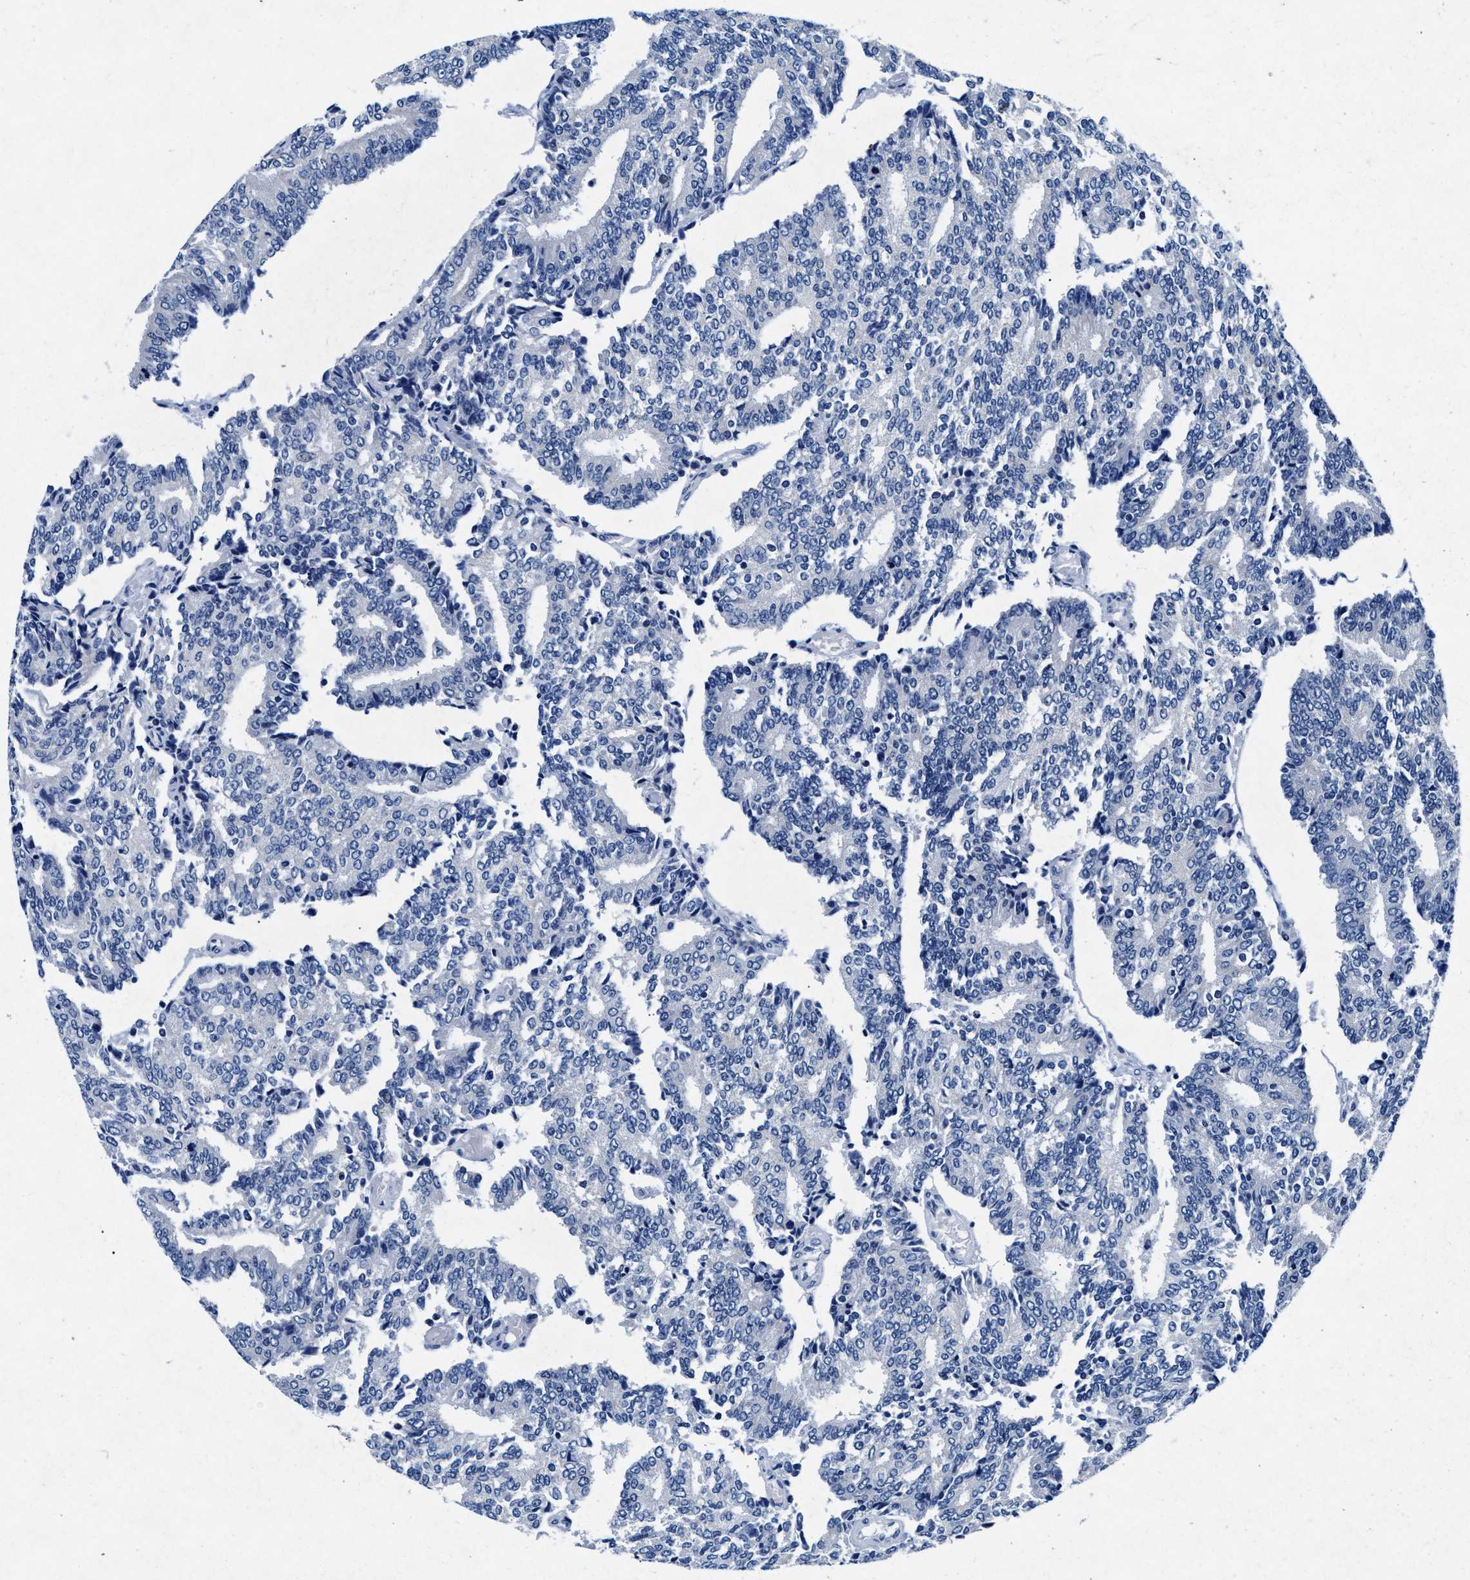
{"staining": {"intensity": "negative", "quantity": "none", "location": "none"}, "tissue": "prostate cancer", "cell_type": "Tumor cells", "image_type": "cancer", "snomed": [{"axis": "morphology", "description": "Adenocarcinoma, High grade"}, {"axis": "topography", "description": "Prostate"}], "caption": "This is an immunohistochemistry (IHC) micrograph of human prostate cancer. There is no staining in tumor cells.", "gene": "MAP6", "patient": {"sex": "male", "age": 55}}